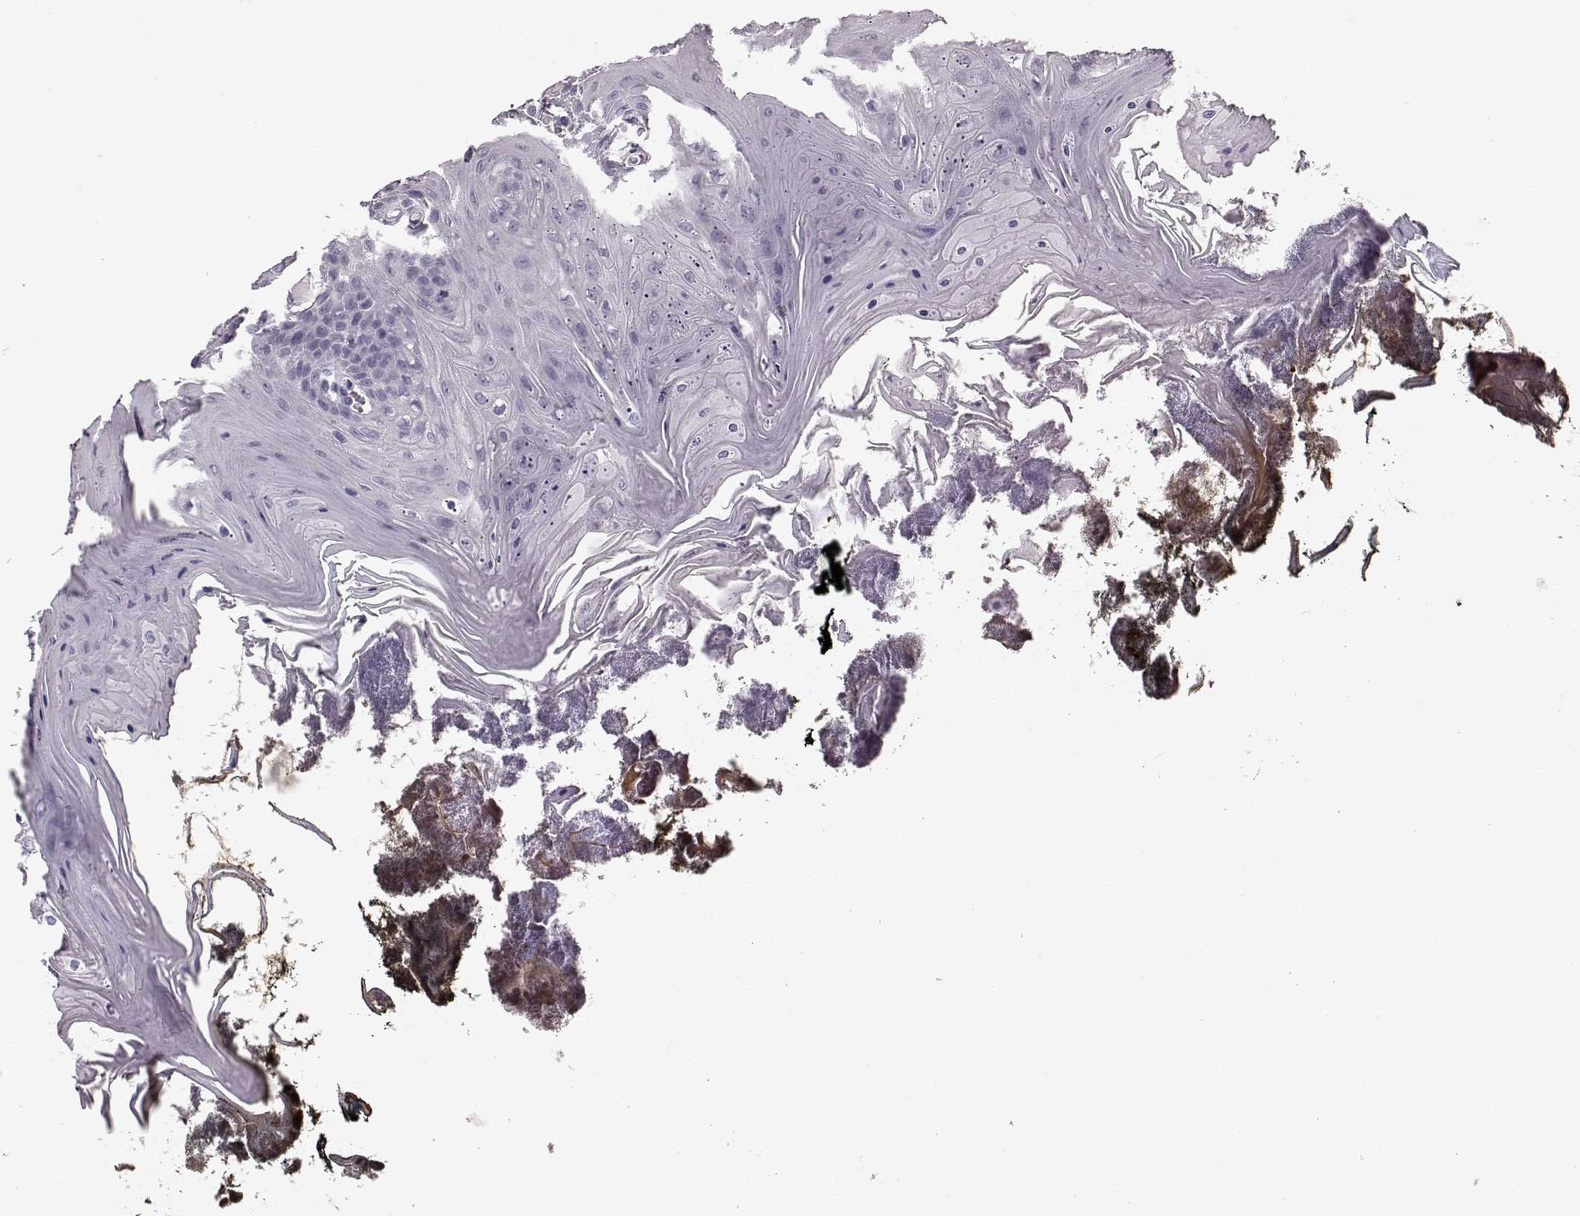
{"staining": {"intensity": "negative", "quantity": "none", "location": "none"}, "tissue": "oral mucosa", "cell_type": "Squamous epithelial cells", "image_type": "normal", "snomed": [{"axis": "morphology", "description": "Normal tissue, NOS"}, {"axis": "topography", "description": "Oral tissue"}], "caption": "Immunohistochemistry of benign oral mucosa shows no positivity in squamous epithelial cells. The staining is performed using DAB brown chromogen with nuclei counter-stained in using hematoxylin.", "gene": "BFSP2", "patient": {"sex": "male", "age": 9}}